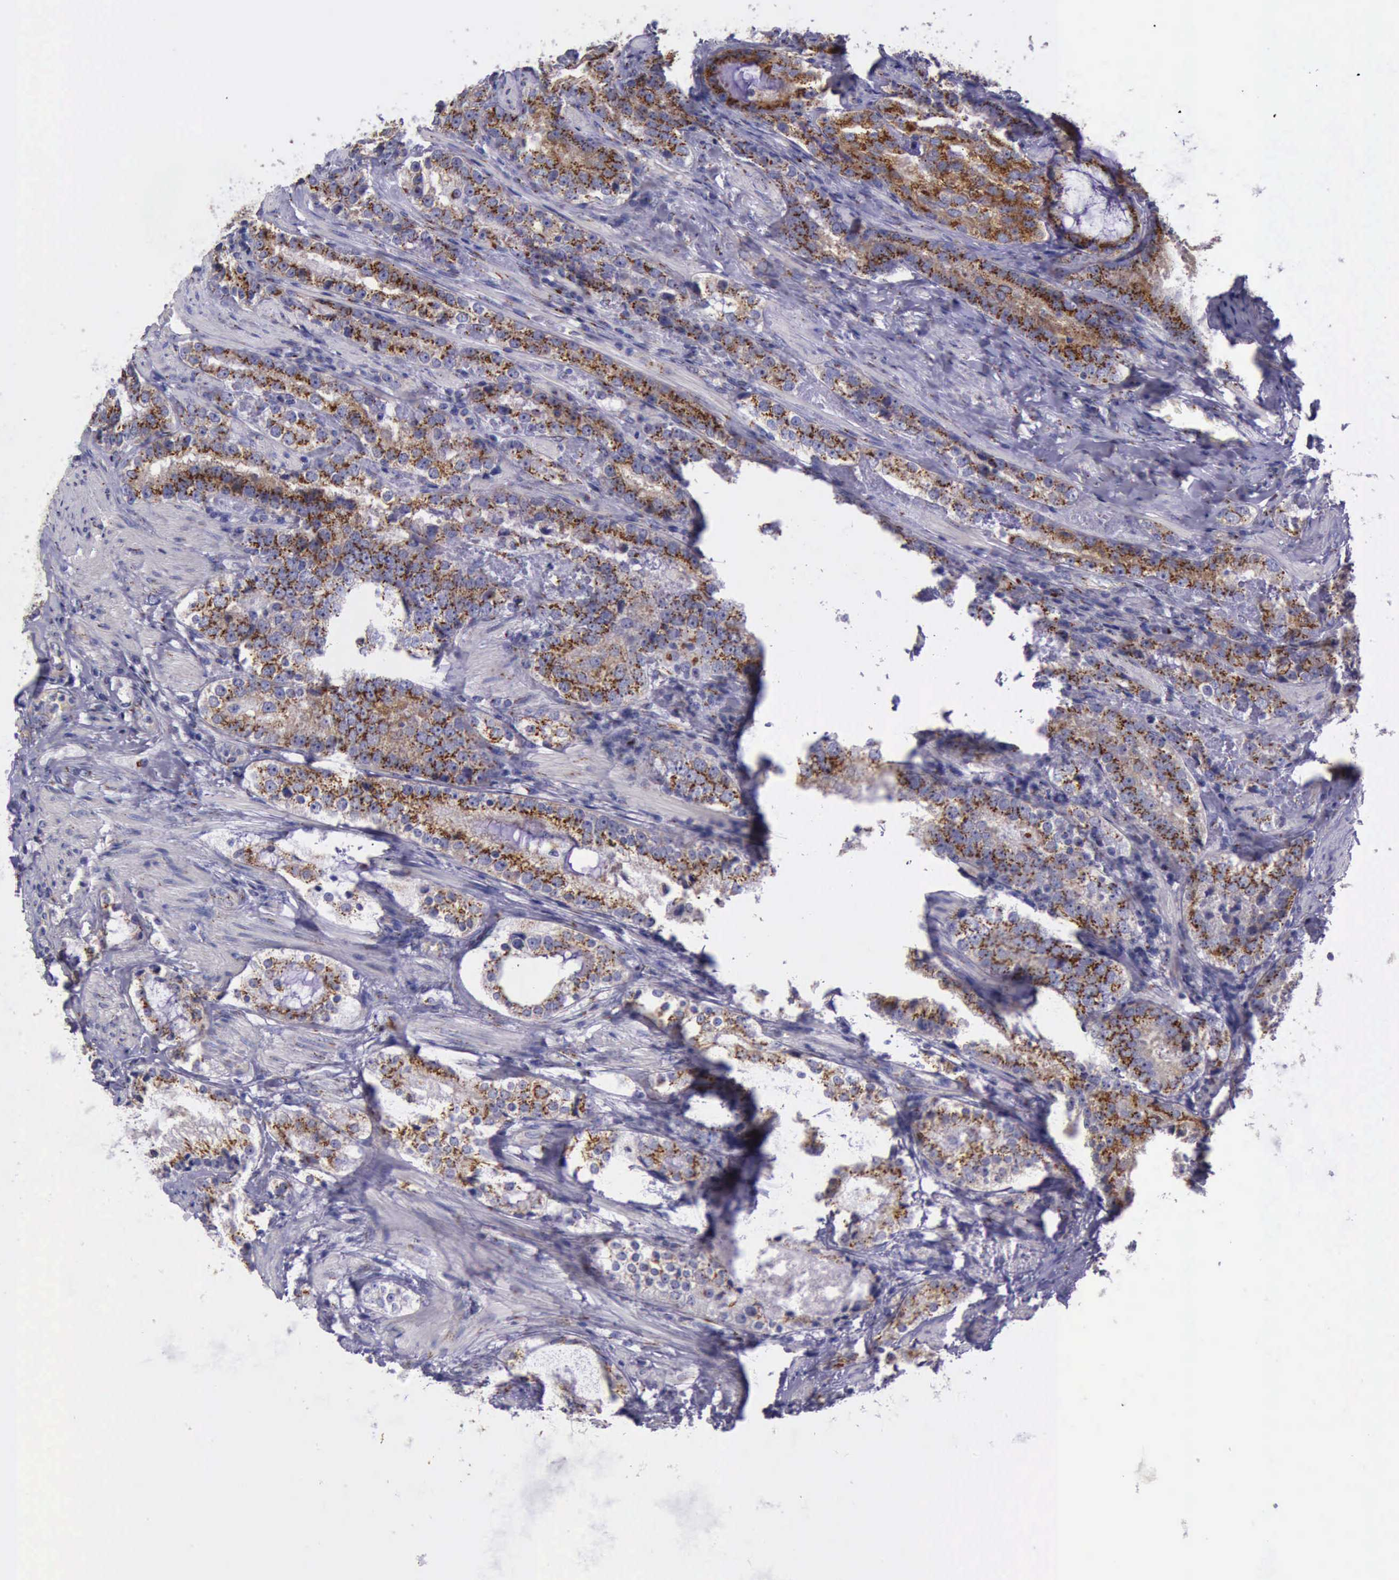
{"staining": {"intensity": "strong", "quantity": ">75%", "location": "cytoplasmic/membranous"}, "tissue": "prostate cancer", "cell_type": "Tumor cells", "image_type": "cancer", "snomed": [{"axis": "morphology", "description": "Adenocarcinoma, High grade"}, {"axis": "topography", "description": "Prostate"}], "caption": "Tumor cells reveal high levels of strong cytoplasmic/membranous expression in approximately >75% of cells in human prostate cancer.", "gene": "GOLGA5", "patient": {"sex": "male", "age": 63}}